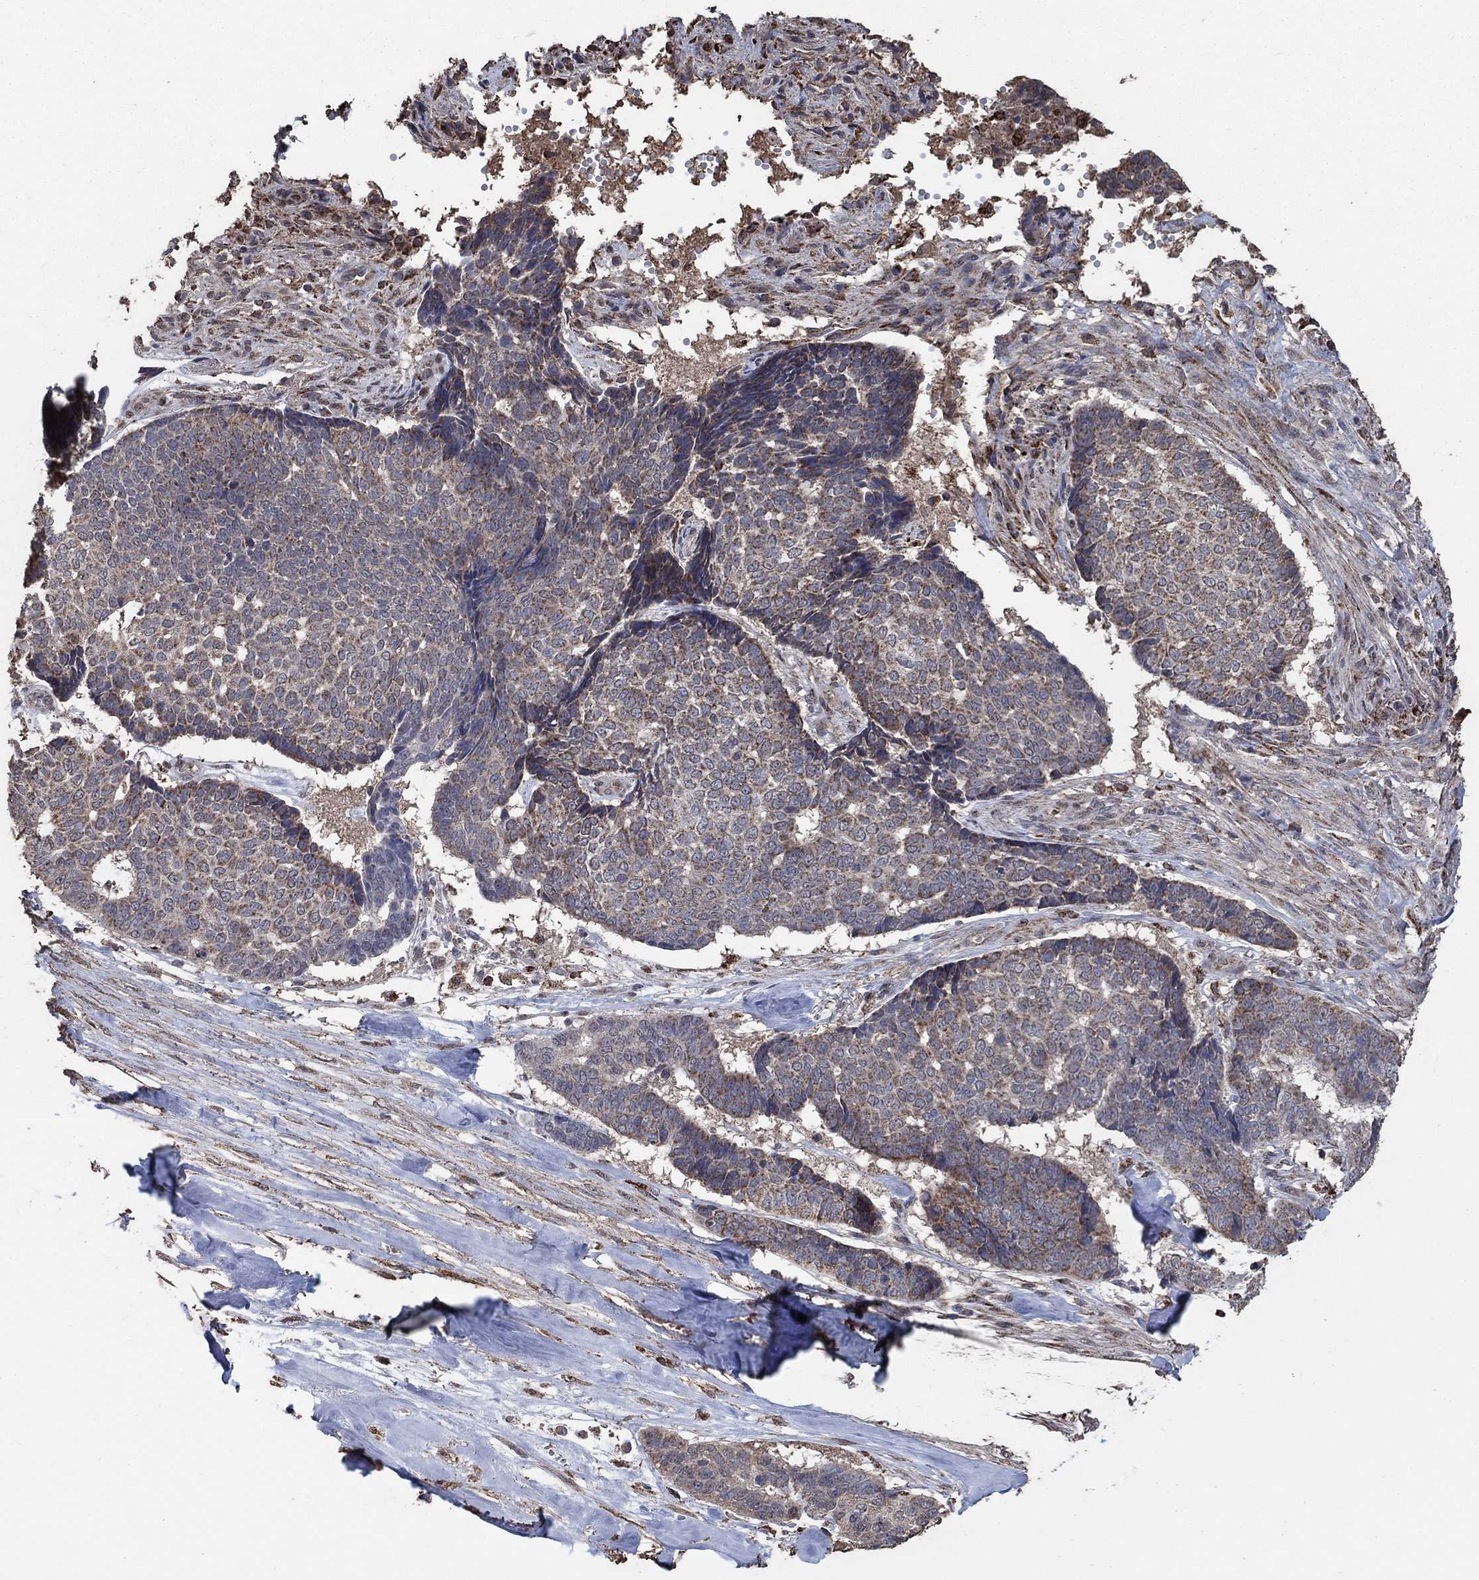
{"staining": {"intensity": "moderate", "quantity": "<25%", "location": "cytoplasmic/membranous"}, "tissue": "skin cancer", "cell_type": "Tumor cells", "image_type": "cancer", "snomed": [{"axis": "morphology", "description": "Basal cell carcinoma"}, {"axis": "topography", "description": "Skin"}], "caption": "A low amount of moderate cytoplasmic/membranous staining is seen in approximately <25% of tumor cells in skin cancer (basal cell carcinoma) tissue.", "gene": "MRPS24", "patient": {"sex": "male", "age": 86}}